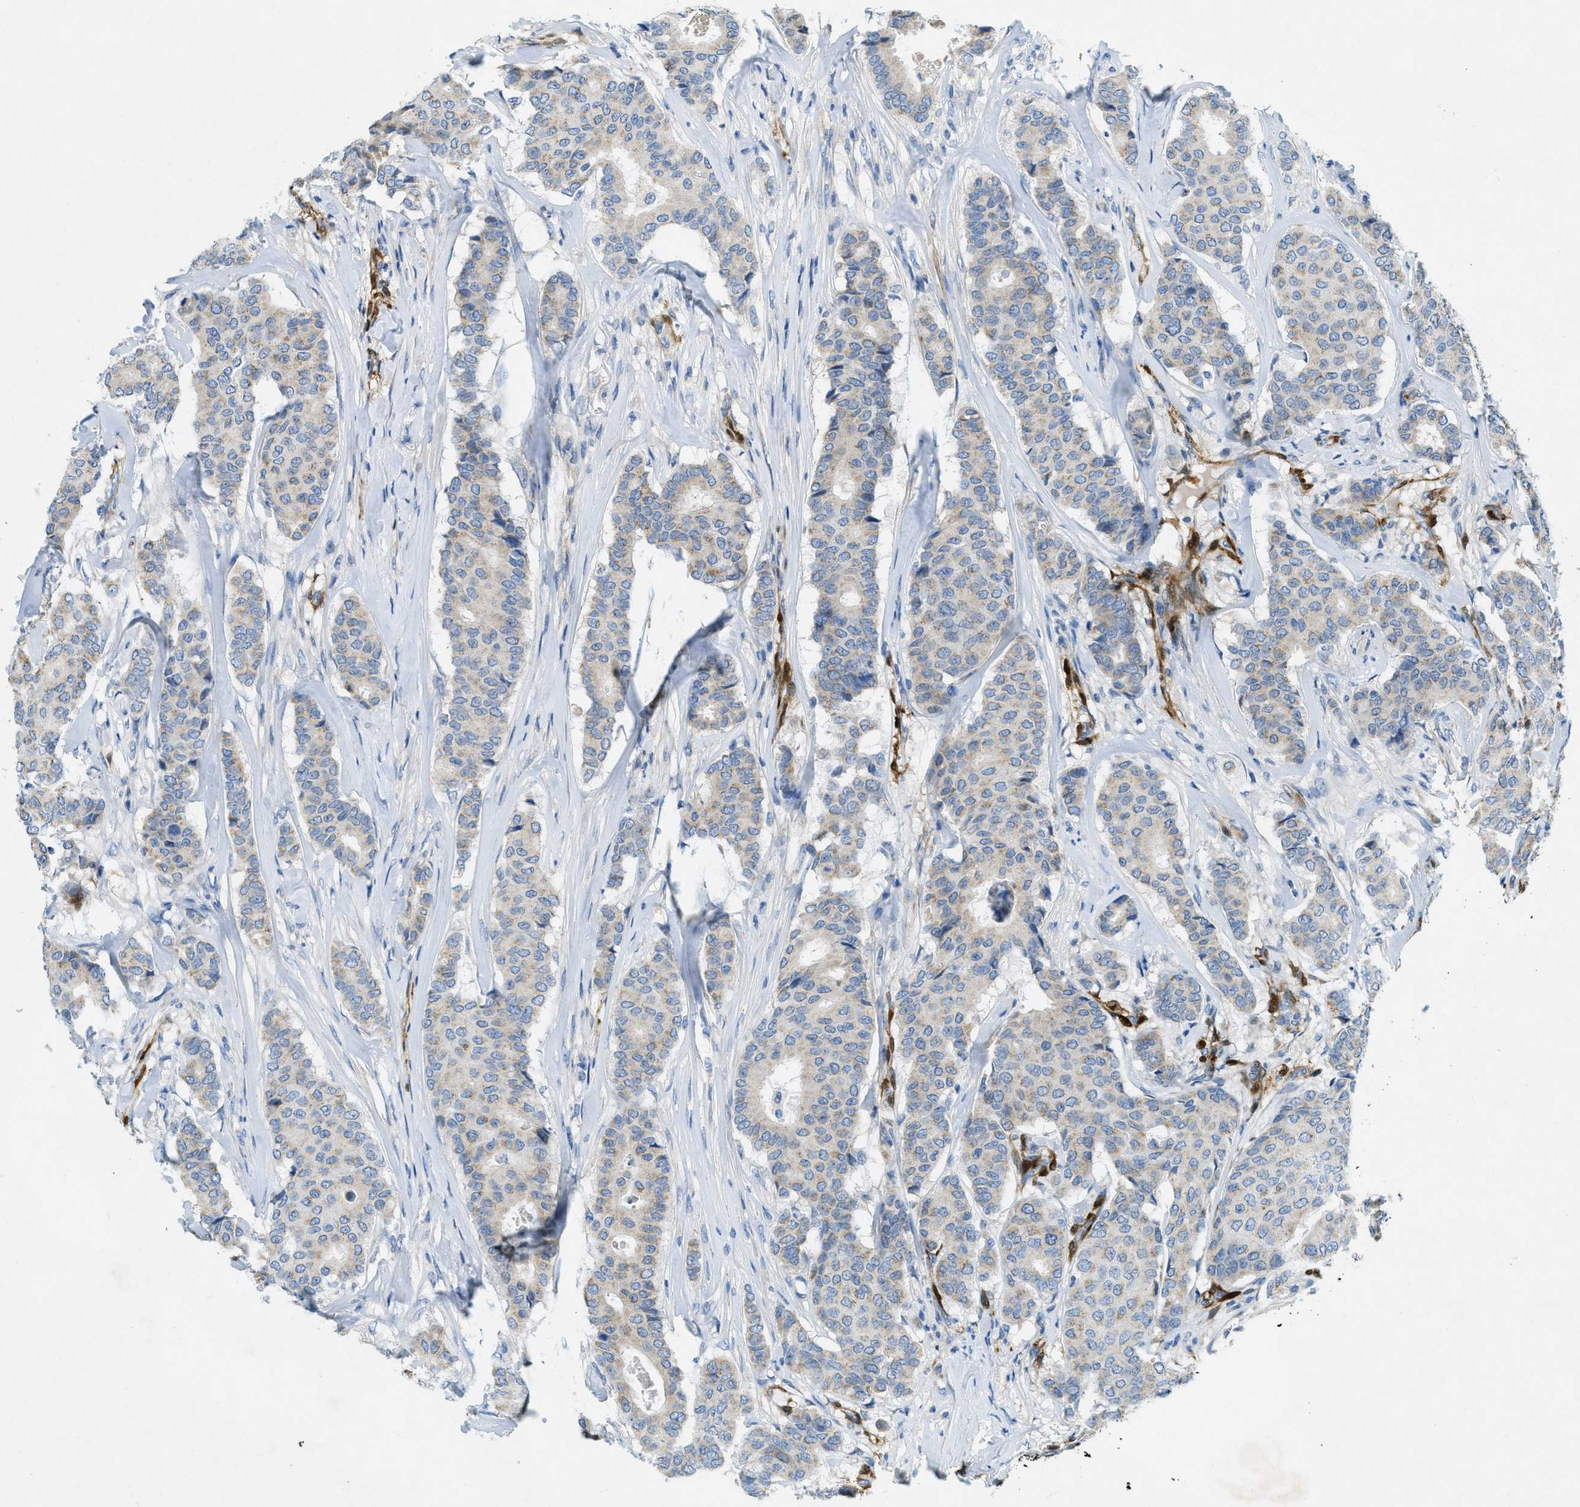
{"staining": {"intensity": "weak", "quantity": "<25%", "location": "cytoplasmic/membranous"}, "tissue": "breast cancer", "cell_type": "Tumor cells", "image_type": "cancer", "snomed": [{"axis": "morphology", "description": "Duct carcinoma"}, {"axis": "topography", "description": "Breast"}], "caption": "The image exhibits no staining of tumor cells in breast cancer (infiltrating ductal carcinoma).", "gene": "CYGB", "patient": {"sex": "female", "age": 75}}